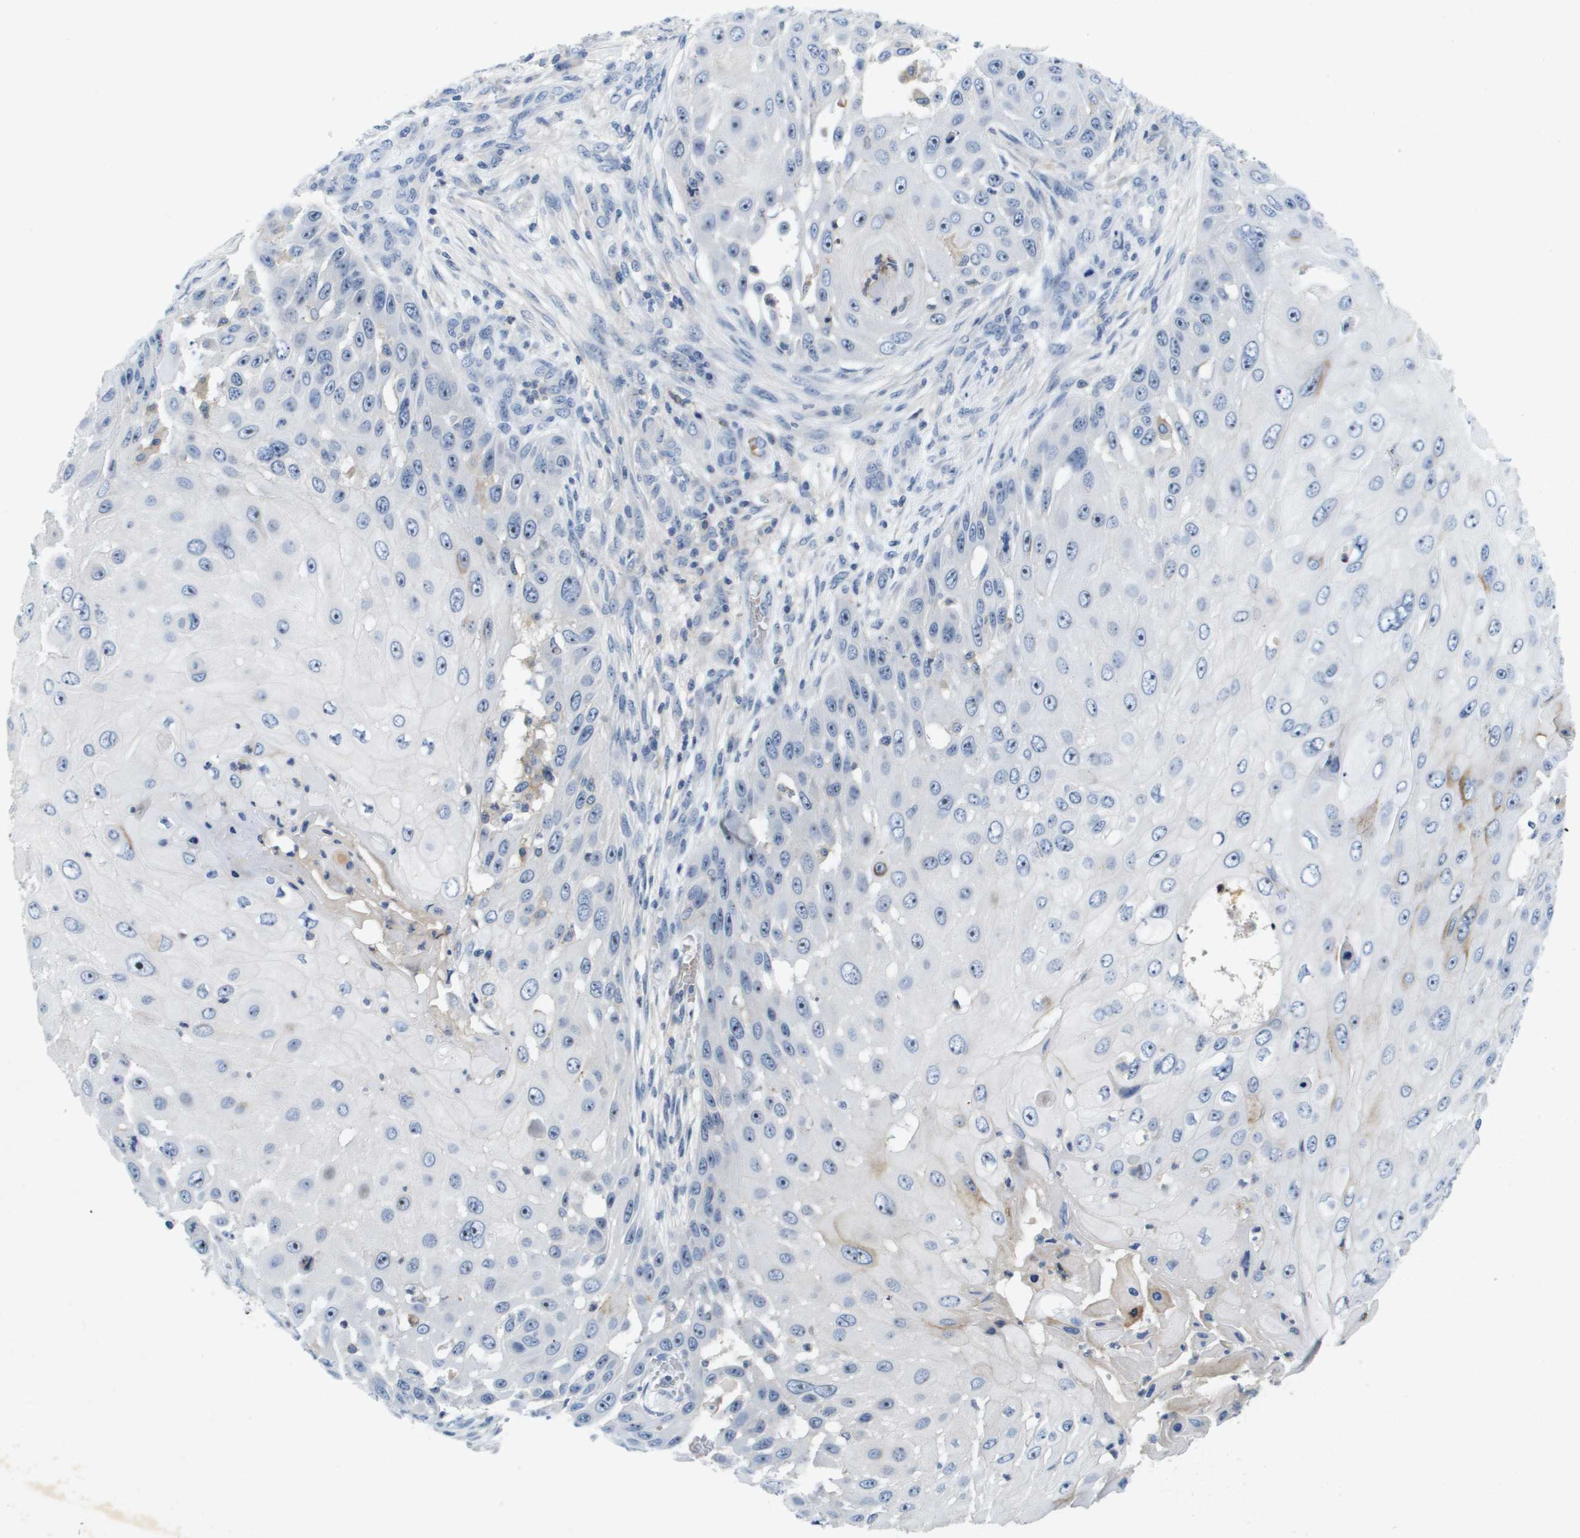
{"staining": {"intensity": "negative", "quantity": "none", "location": "none"}, "tissue": "skin cancer", "cell_type": "Tumor cells", "image_type": "cancer", "snomed": [{"axis": "morphology", "description": "Squamous cell carcinoma, NOS"}, {"axis": "topography", "description": "Skin"}], "caption": "A high-resolution micrograph shows IHC staining of skin cancer (squamous cell carcinoma), which shows no significant expression in tumor cells.", "gene": "LIPG", "patient": {"sex": "female", "age": 44}}